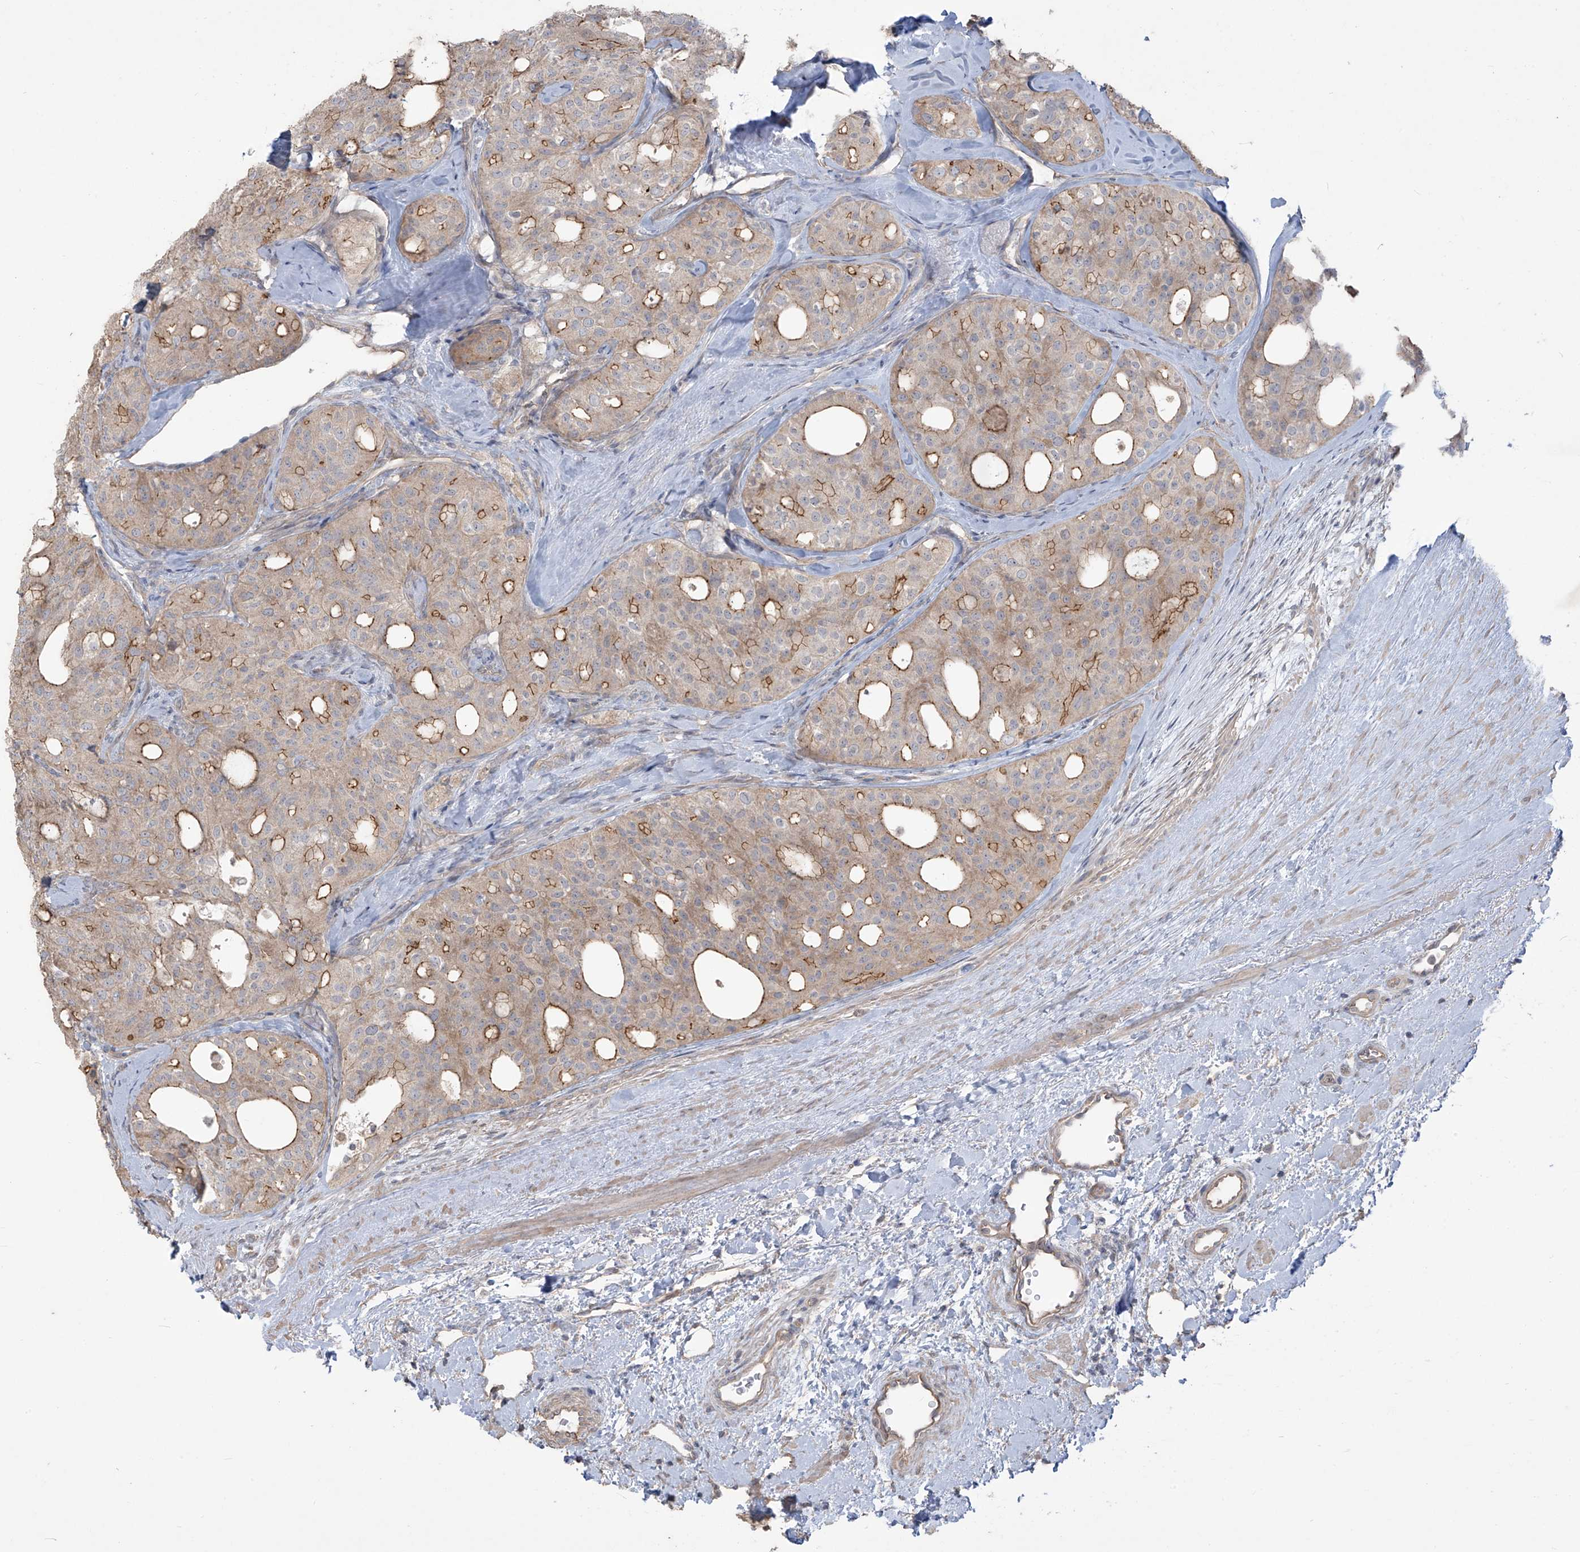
{"staining": {"intensity": "moderate", "quantity": "25%-75%", "location": "cytoplasmic/membranous"}, "tissue": "thyroid cancer", "cell_type": "Tumor cells", "image_type": "cancer", "snomed": [{"axis": "morphology", "description": "Follicular adenoma carcinoma, NOS"}, {"axis": "topography", "description": "Thyroid gland"}], "caption": "Moderate cytoplasmic/membranous positivity is identified in about 25%-75% of tumor cells in thyroid cancer (follicular adenoma carcinoma).", "gene": "MAGIX", "patient": {"sex": "male", "age": 75}}